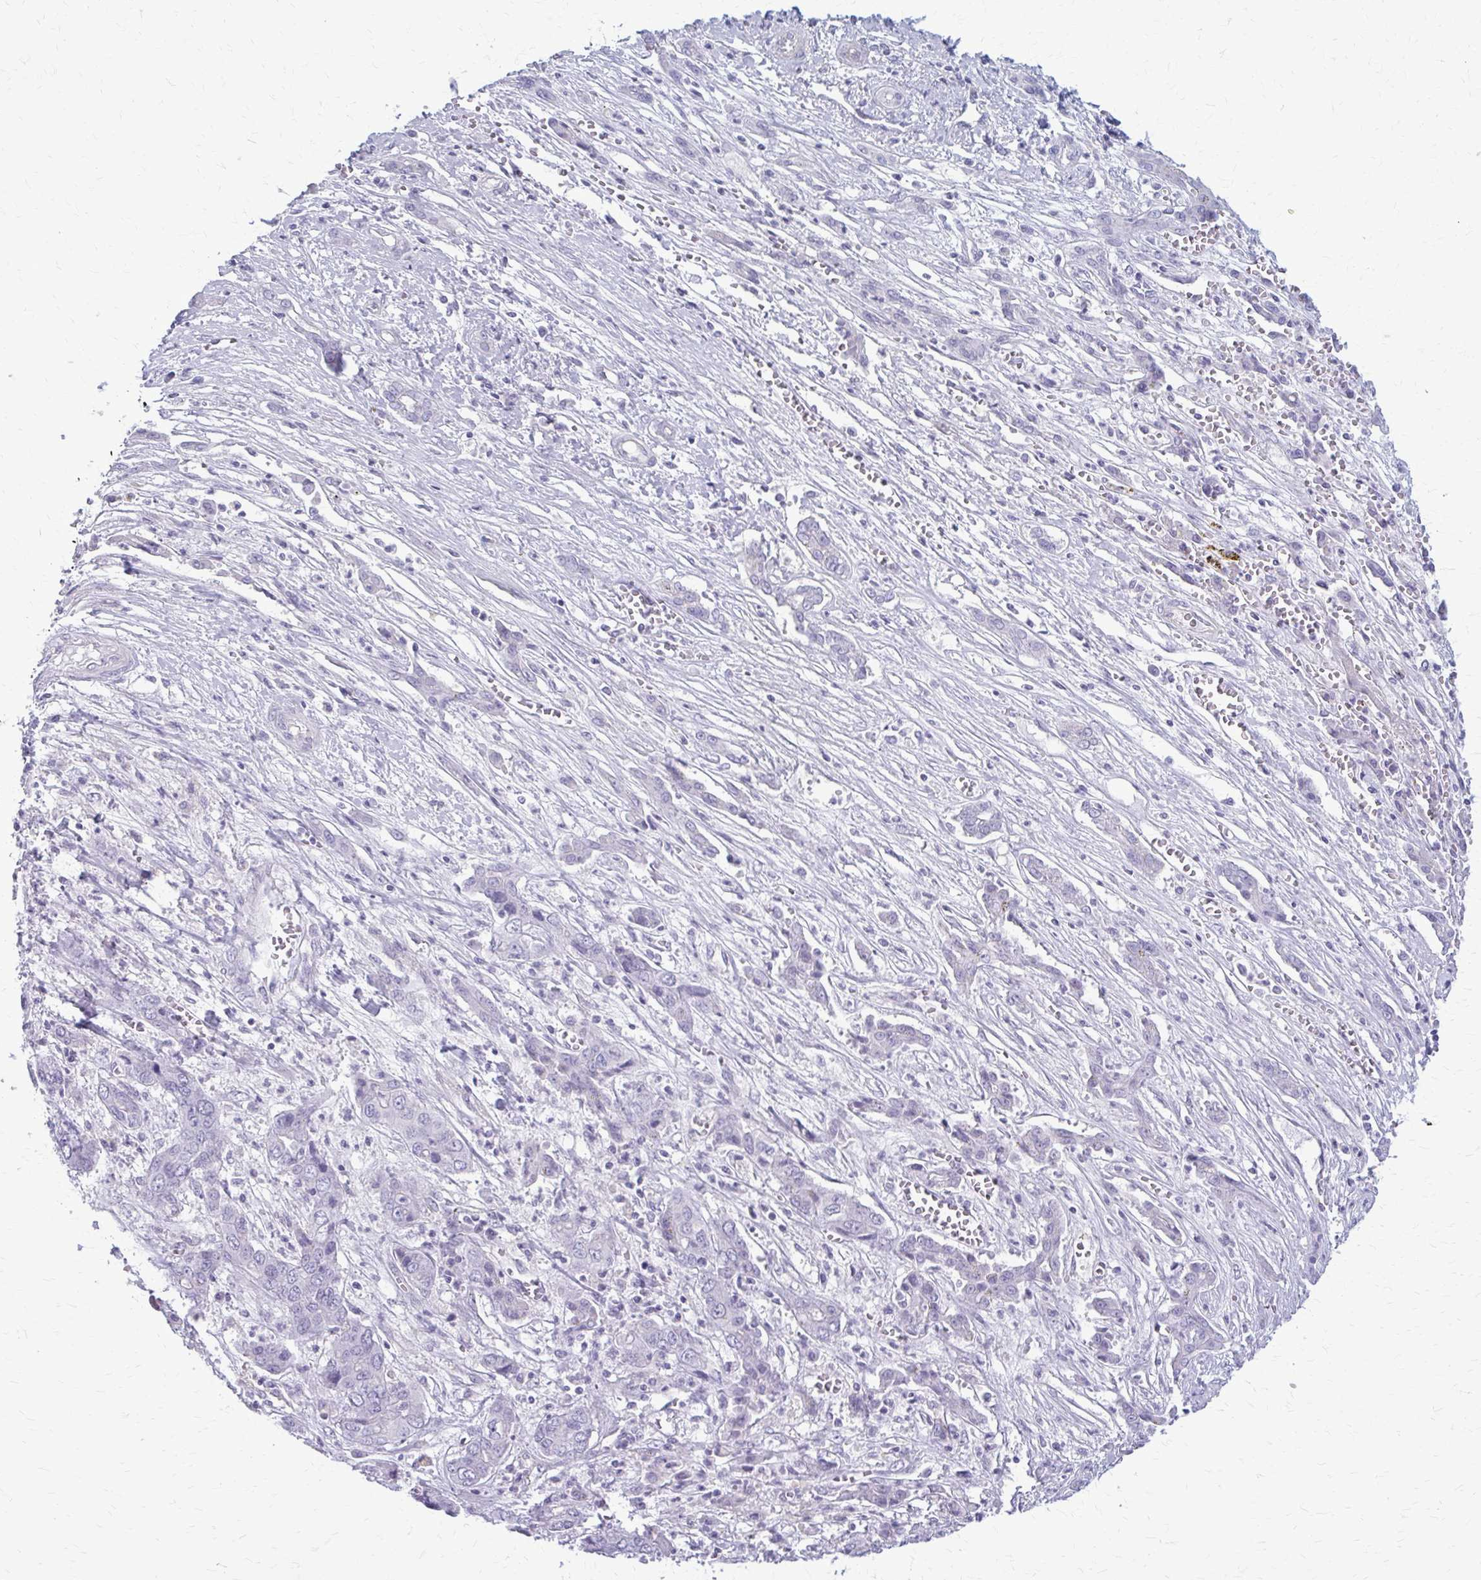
{"staining": {"intensity": "negative", "quantity": "none", "location": "none"}, "tissue": "liver cancer", "cell_type": "Tumor cells", "image_type": "cancer", "snomed": [{"axis": "morphology", "description": "Cholangiocarcinoma"}, {"axis": "topography", "description": "Liver"}], "caption": "Tumor cells are negative for protein expression in human liver cancer (cholangiocarcinoma).", "gene": "CASQ2", "patient": {"sex": "male", "age": 67}}